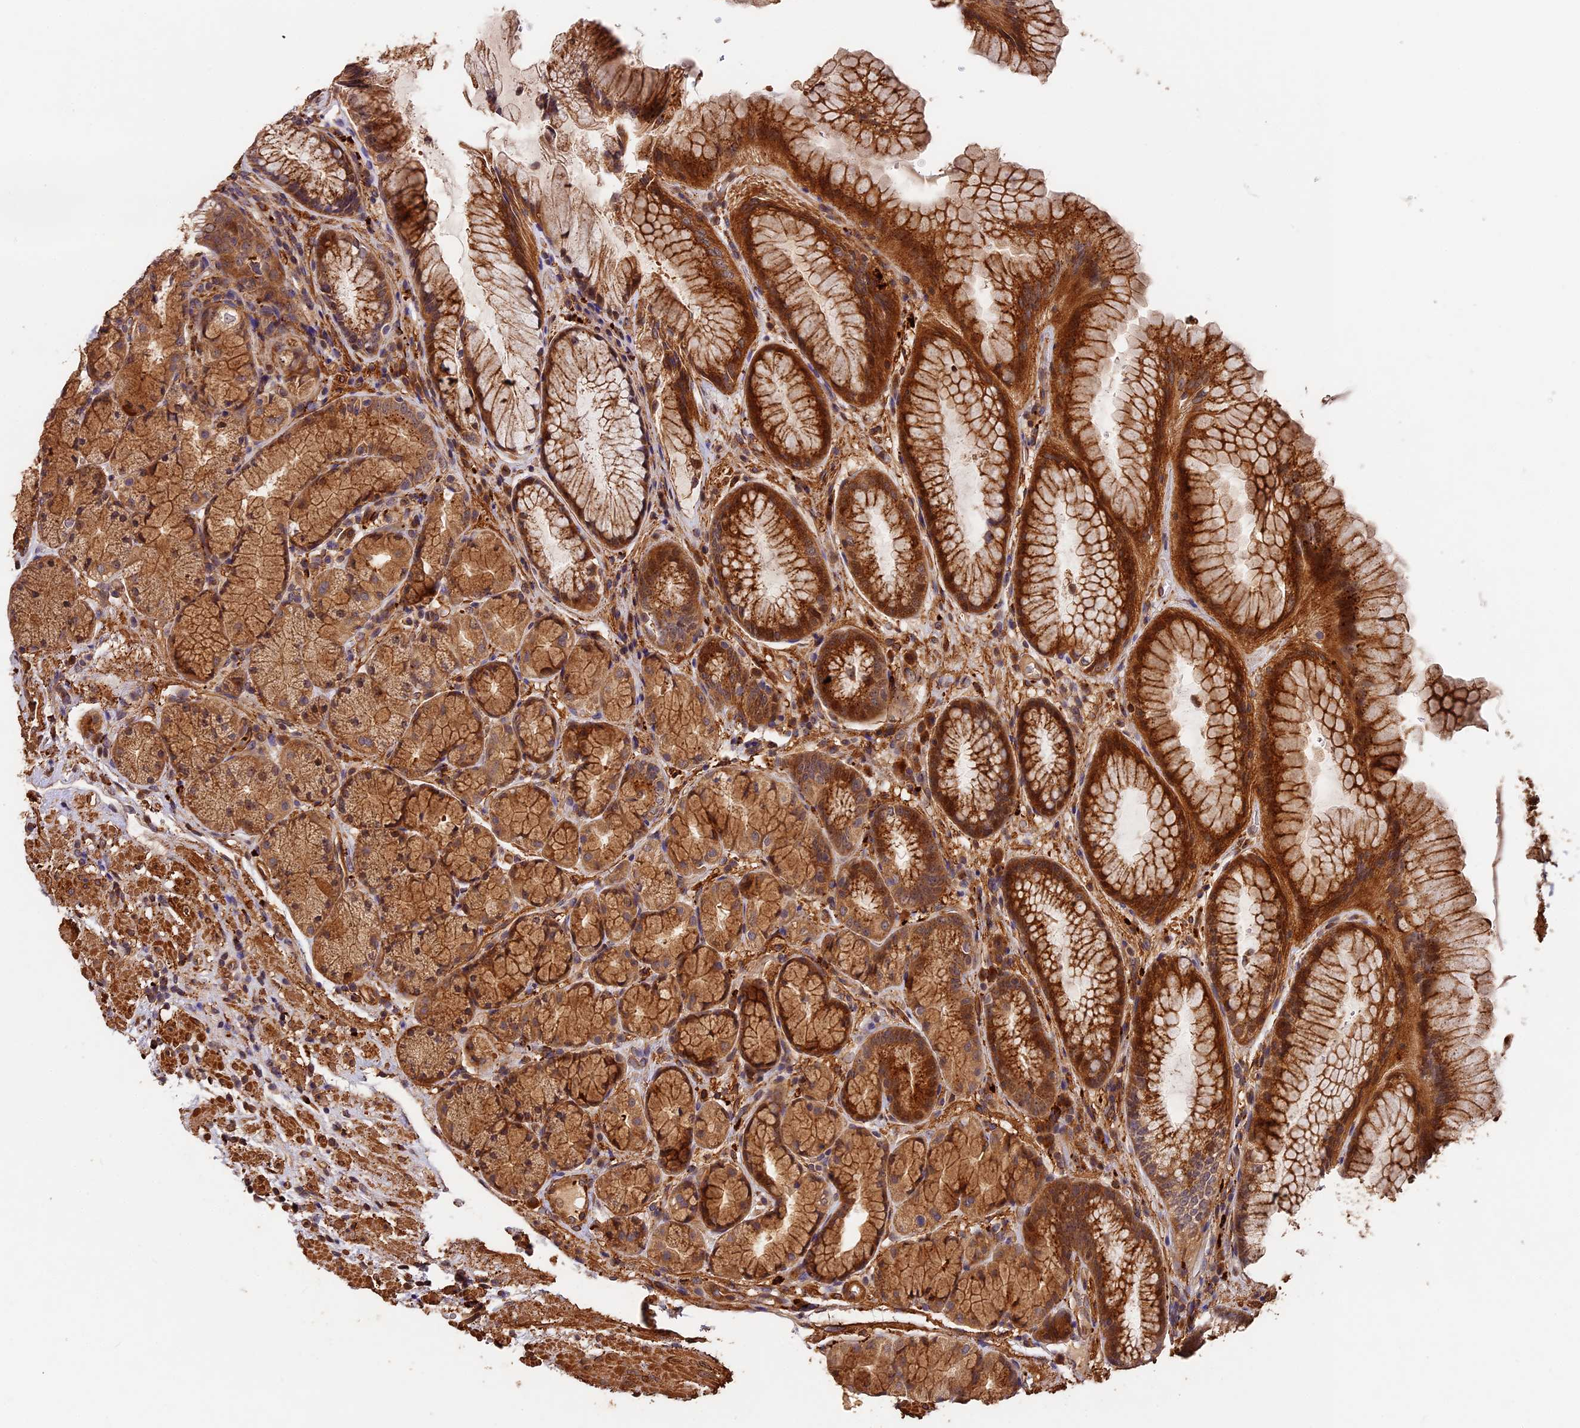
{"staining": {"intensity": "strong", "quantity": ">75%", "location": "cytoplasmic/membranous,nuclear"}, "tissue": "stomach", "cell_type": "Glandular cells", "image_type": "normal", "snomed": [{"axis": "morphology", "description": "Normal tissue, NOS"}, {"axis": "topography", "description": "Stomach"}], "caption": "Immunohistochemical staining of benign human stomach shows >75% levels of strong cytoplasmic/membranous,nuclear protein positivity in about >75% of glandular cells. Nuclei are stained in blue.", "gene": "MMP15", "patient": {"sex": "male", "age": 63}}